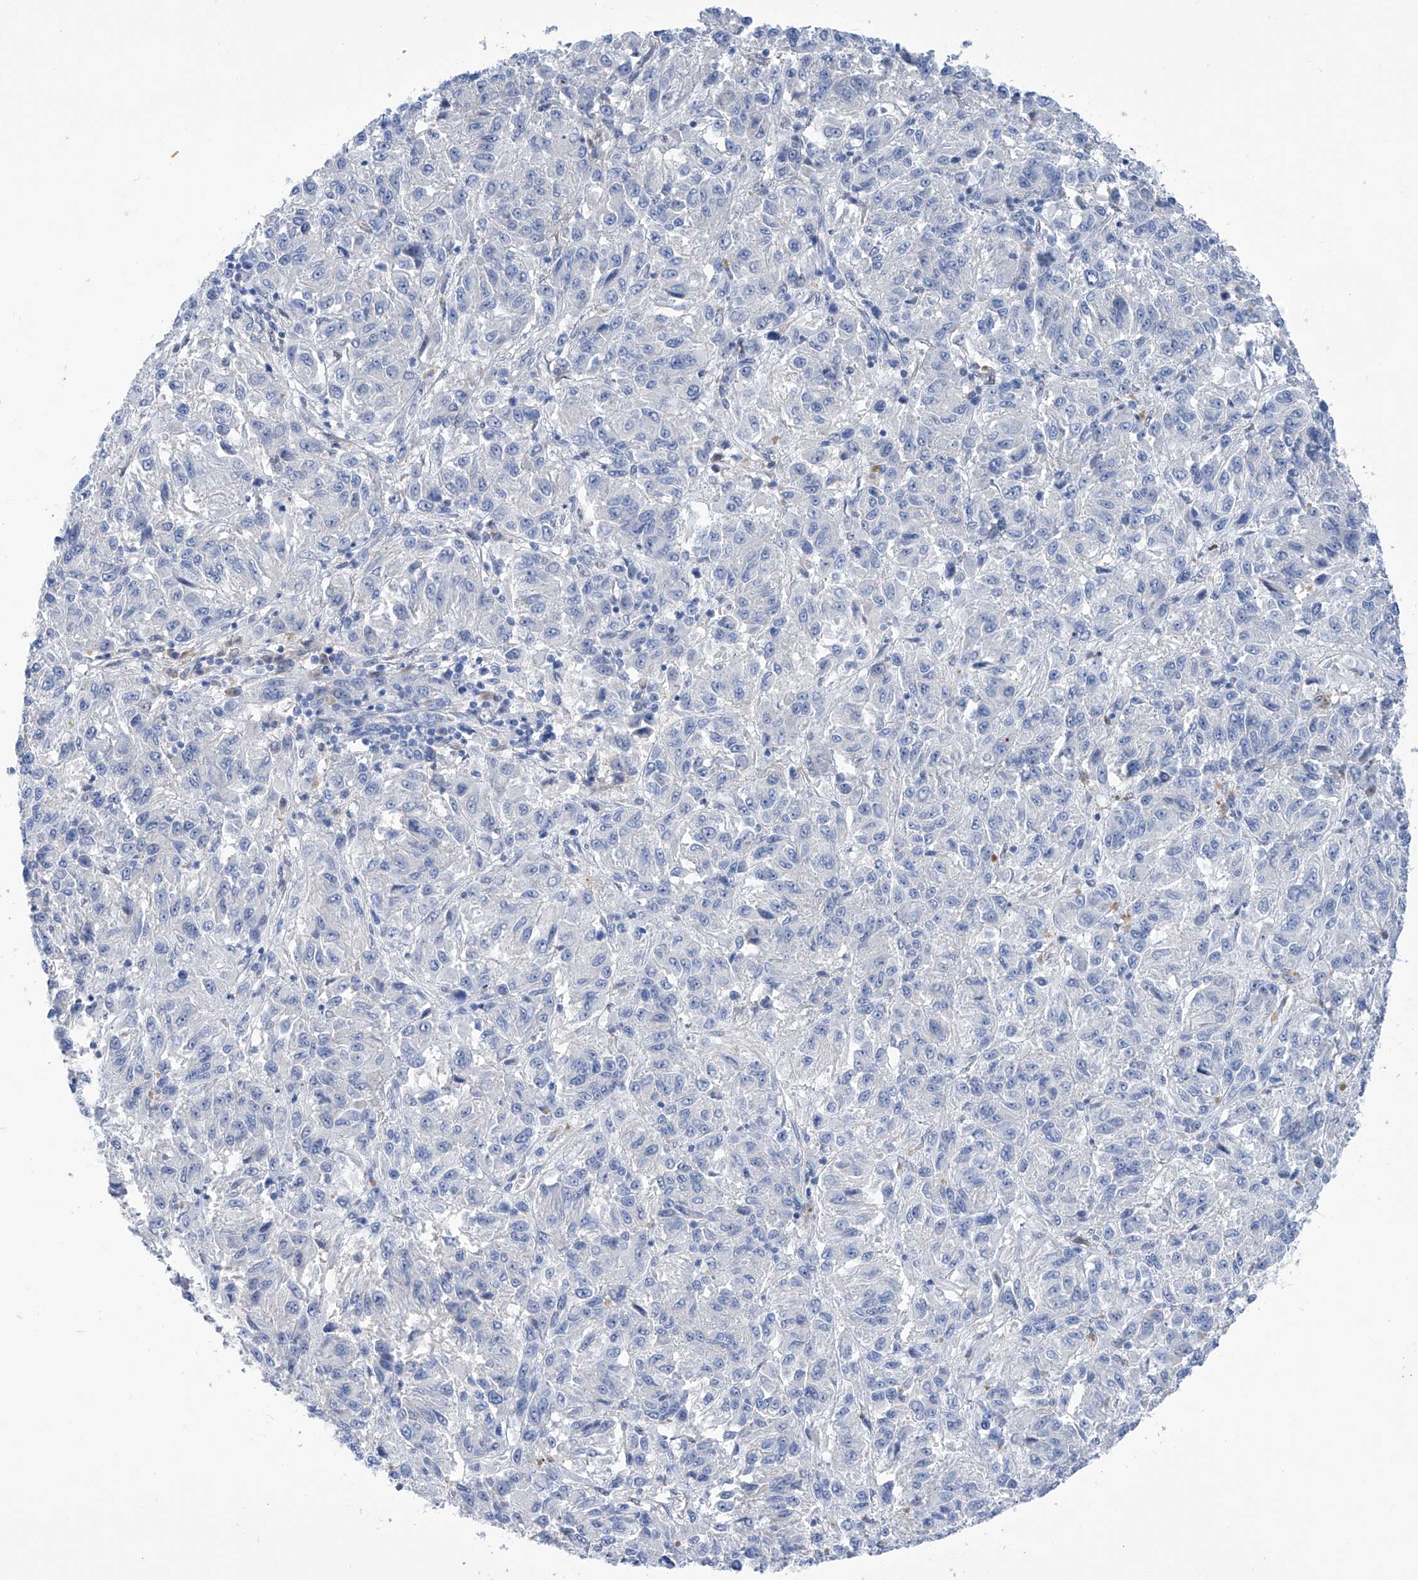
{"staining": {"intensity": "negative", "quantity": "none", "location": "none"}, "tissue": "melanoma", "cell_type": "Tumor cells", "image_type": "cancer", "snomed": [{"axis": "morphology", "description": "Malignant melanoma, Metastatic site"}, {"axis": "topography", "description": "Lung"}], "caption": "Immunohistochemical staining of malignant melanoma (metastatic site) reveals no significant expression in tumor cells.", "gene": "PGM3", "patient": {"sex": "male", "age": 64}}